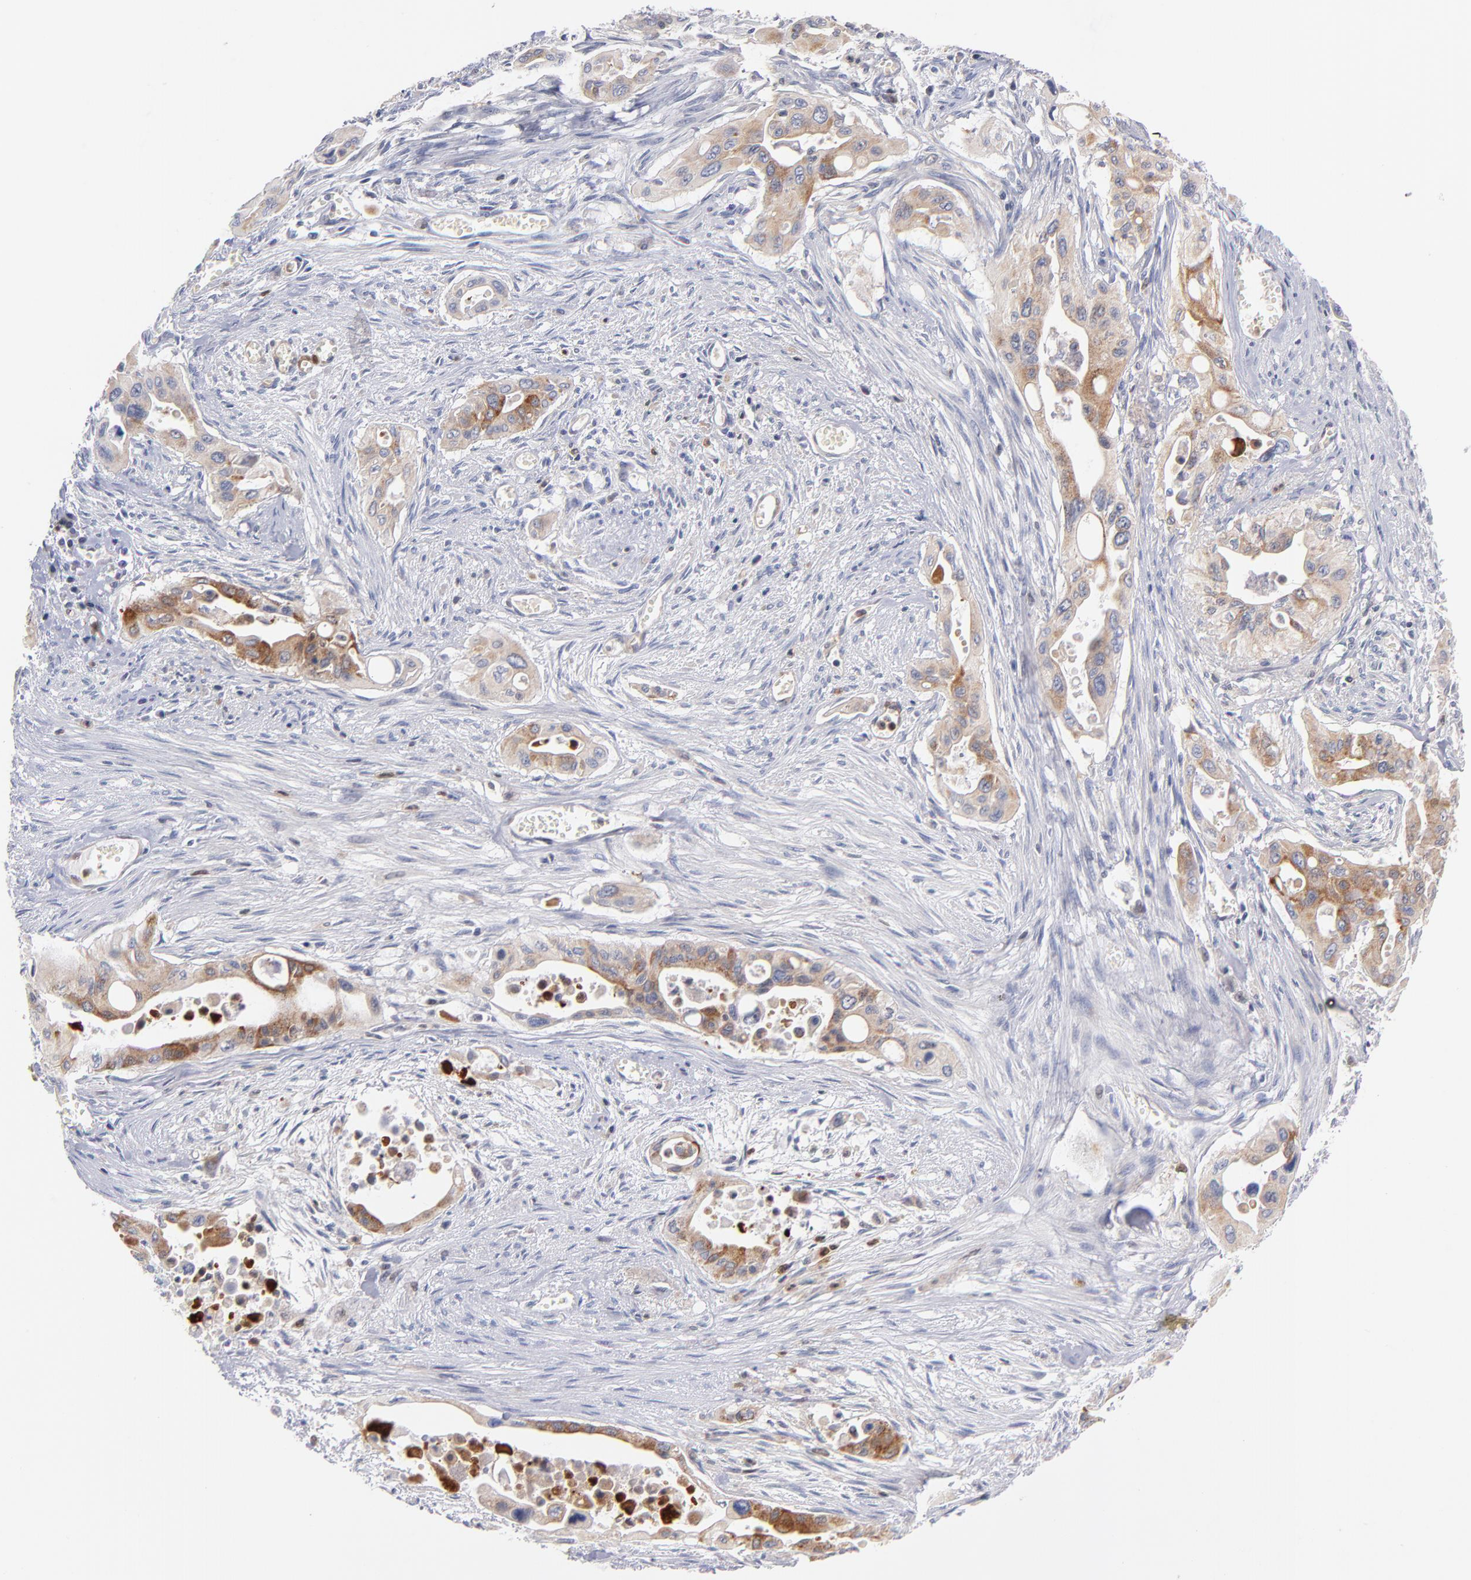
{"staining": {"intensity": "moderate", "quantity": "25%-75%", "location": "cytoplasmic/membranous"}, "tissue": "pancreatic cancer", "cell_type": "Tumor cells", "image_type": "cancer", "snomed": [{"axis": "morphology", "description": "Adenocarcinoma, NOS"}, {"axis": "topography", "description": "Pancreas"}], "caption": "A brown stain shows moderate cytoplasmic/membranous staining of a protein in human pancreatic cancer tumor cells.", "gene": "BID", "patient": {"sex": "male", "age": 77}}